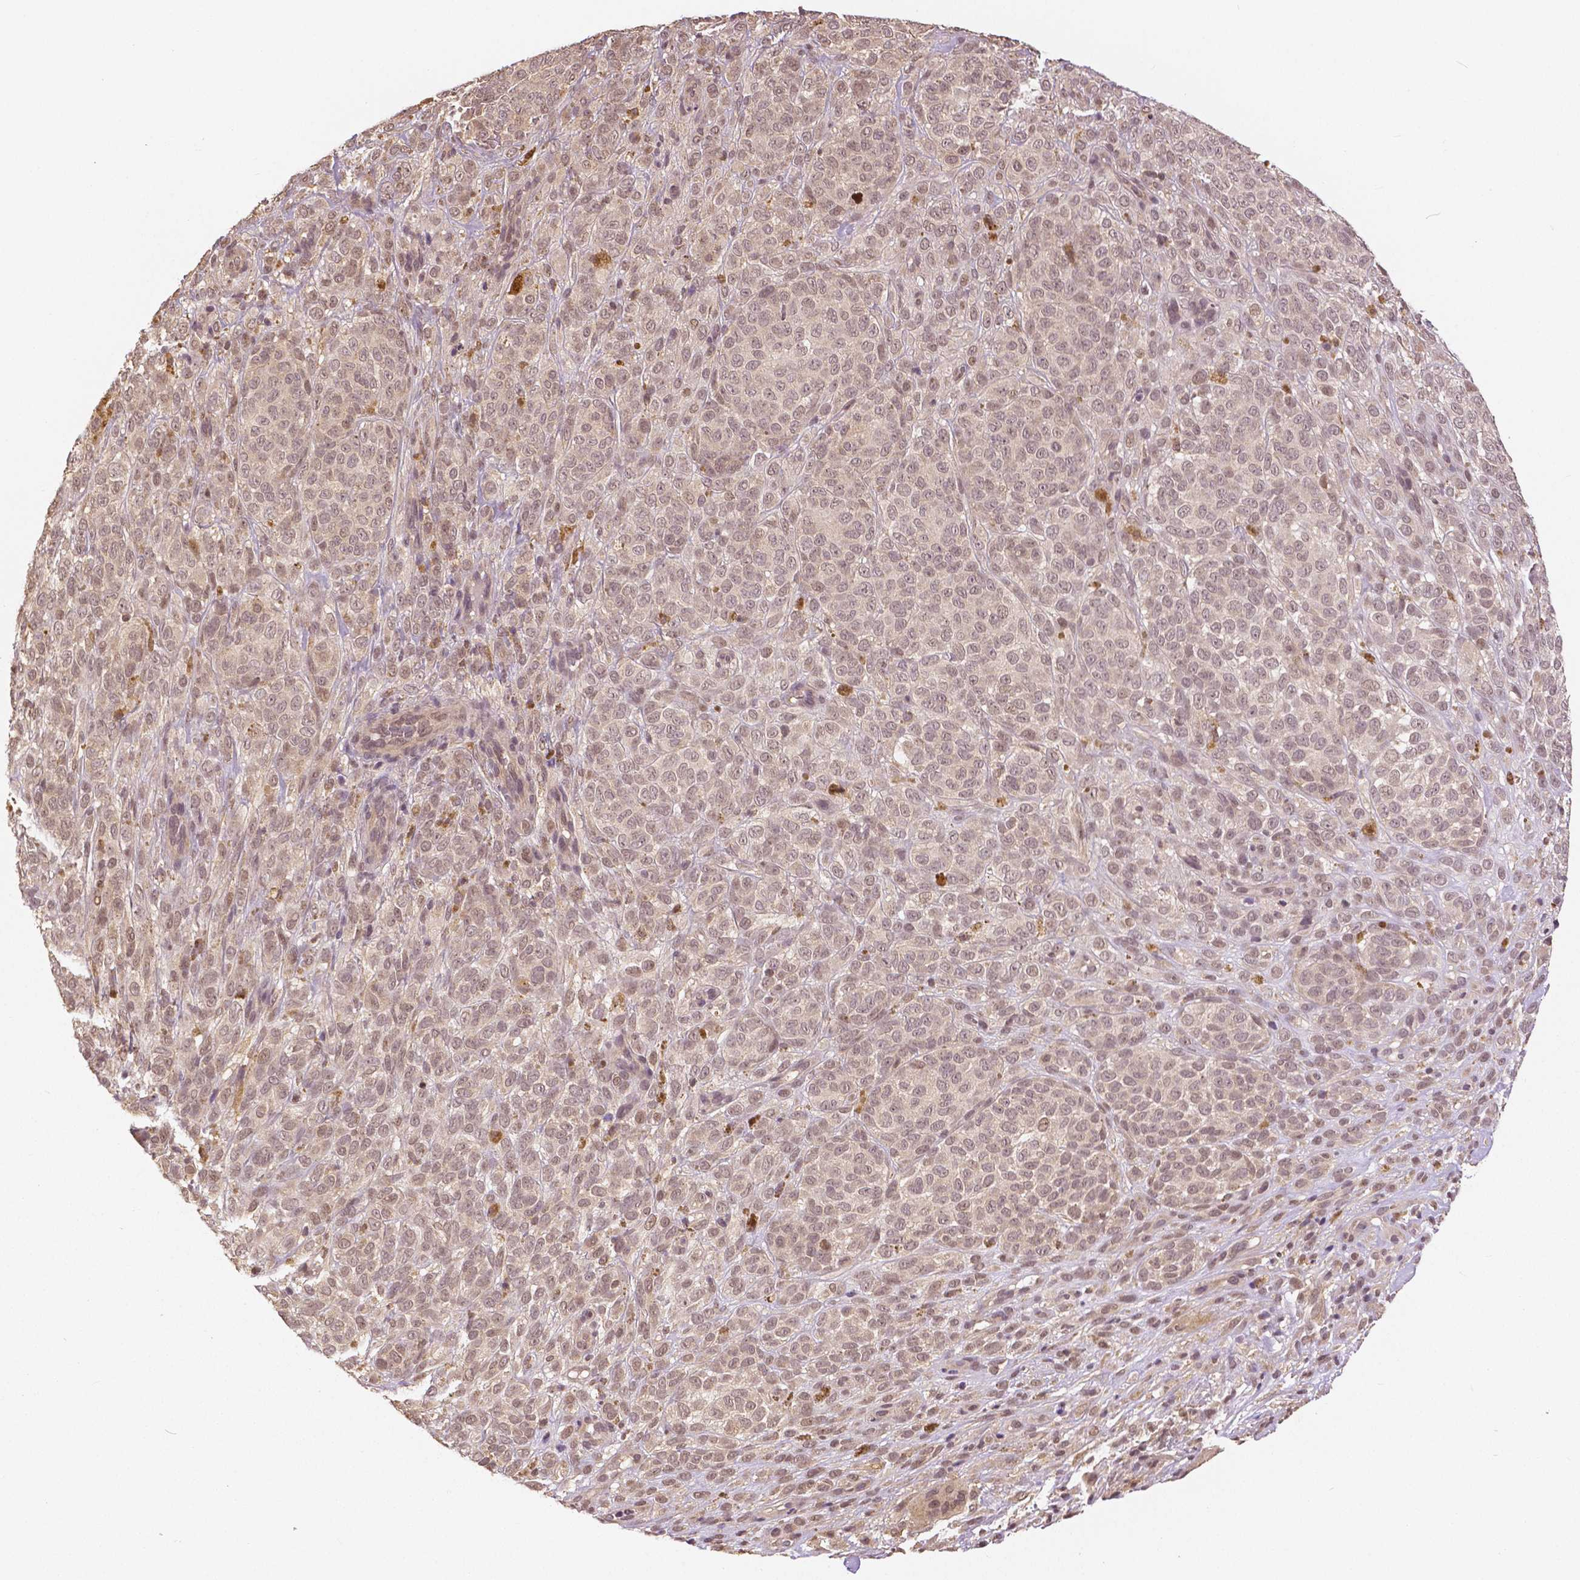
{"staining": {"intensity": "moderate", "quantity": ">75%", "location": "nuclear"}, "tissue": "melanoma", "cell_type": "Tumor cells", "image_type": "cancer", "snomed": [{"axis": "morphology", "description": "Malignant melanoma, NOS"}, {"axis": "topography", "description": "Skin"}], "caption": "IHC staining of malignant melanoma, which reveals medium levels of moderate nuclear staining in approximately >75% of tumor cells indicating moderate nuclear protein staining. The staining was performed using DAB (3,3'-diaminobenzidine) (brown) for protein detection and nuclei were counterstained in hematoxylin (blue).", "gene": "MAP1LC3B", "patient": {"sex": "female", "age": 86}}